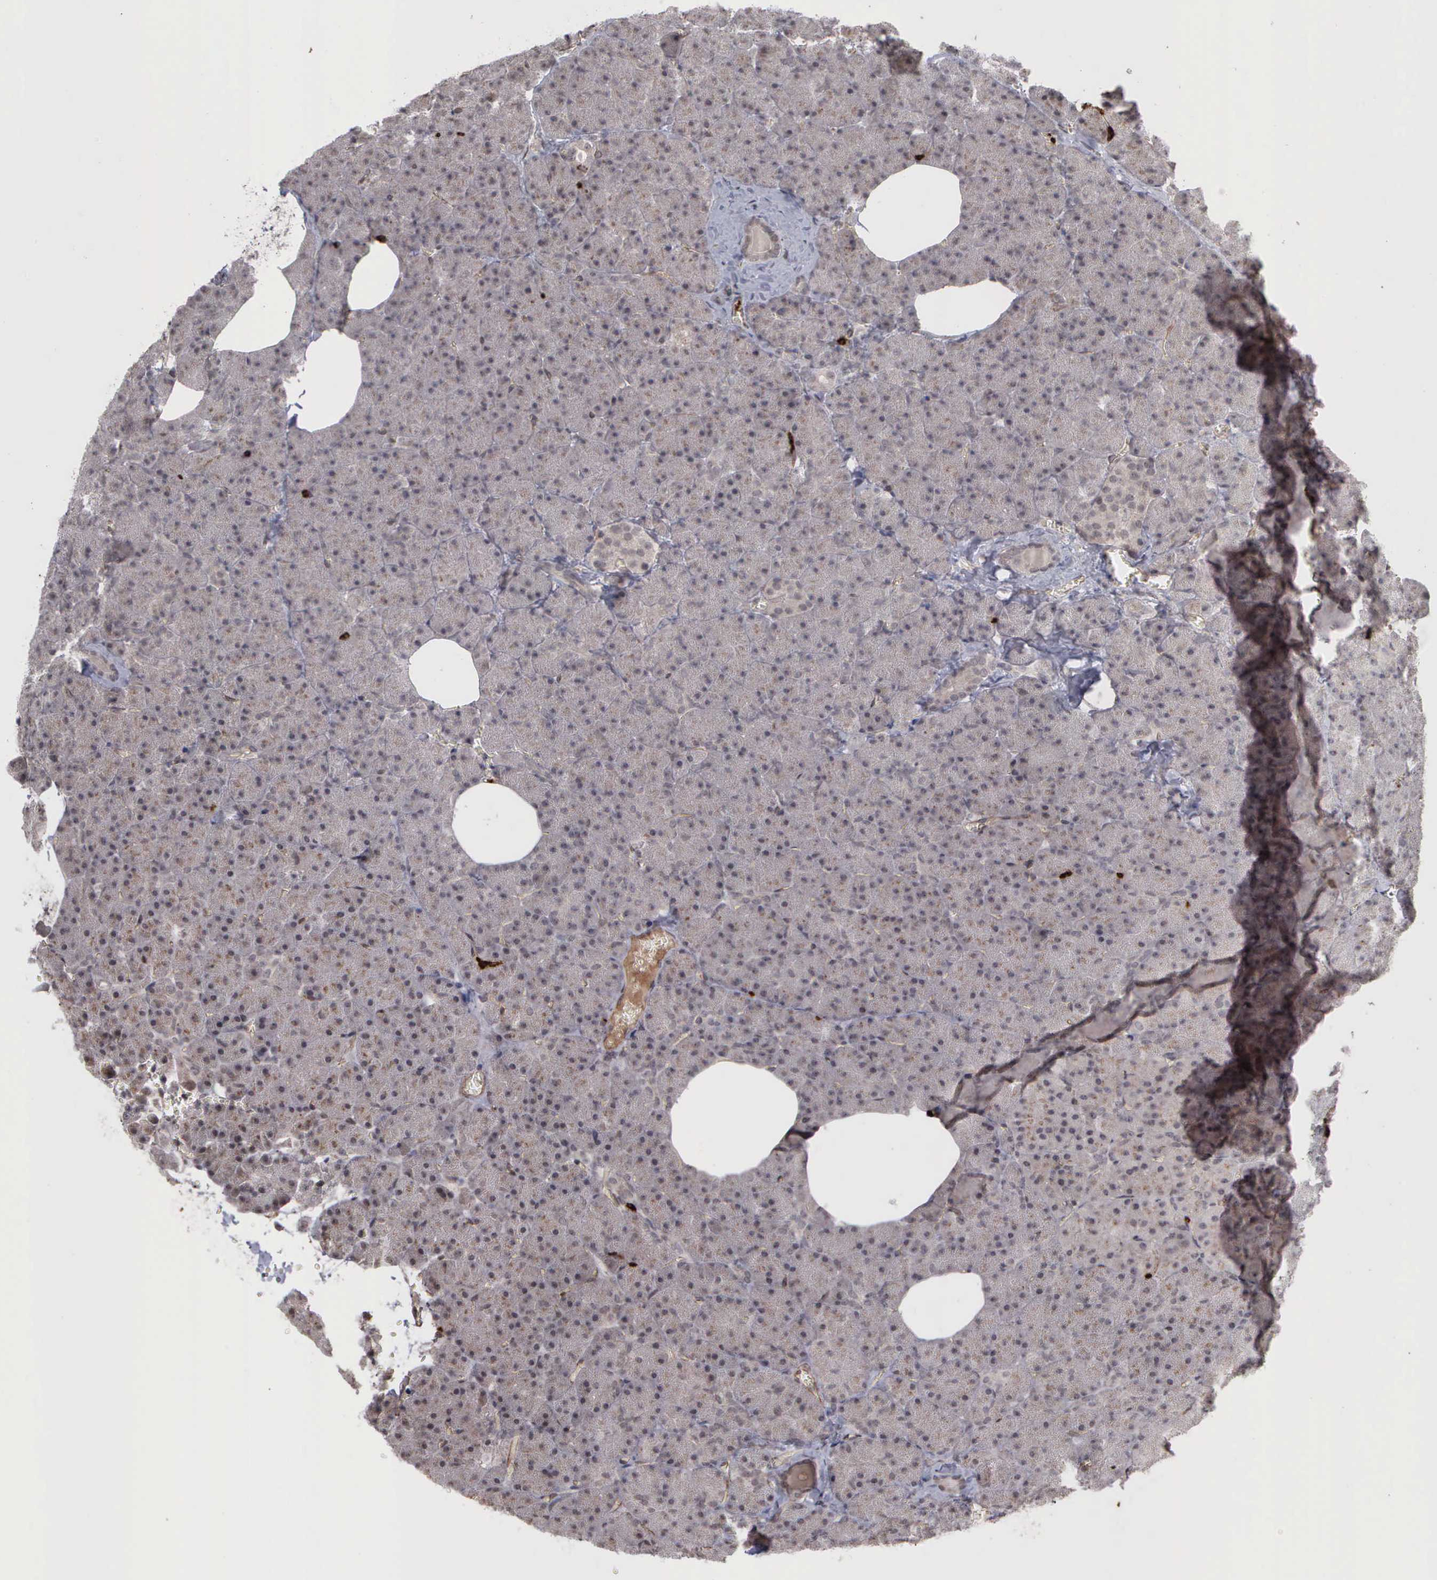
{"staining": {"intensity": "negative", "quantity": "none", "location": "none"}, "tissue": "pancreas", "cell_type": "Exocrine glandular cells", "image_type": "normal", "snomed": [{"axis": "morphology", "description": "Normal tissue, NOS"}, {"axis": "topography", "description": "Pancreas"}], "caption": "Immunohistochemistry (IHC) photomicrograph of normal pancreas: pancreas stained with DAB (3,3'-diaminobenzidine) demonstrates no significant protein expression in exocrine glandular cells.", "gene": "MMP9", "patient": {"sex": "female", "age": 35}}